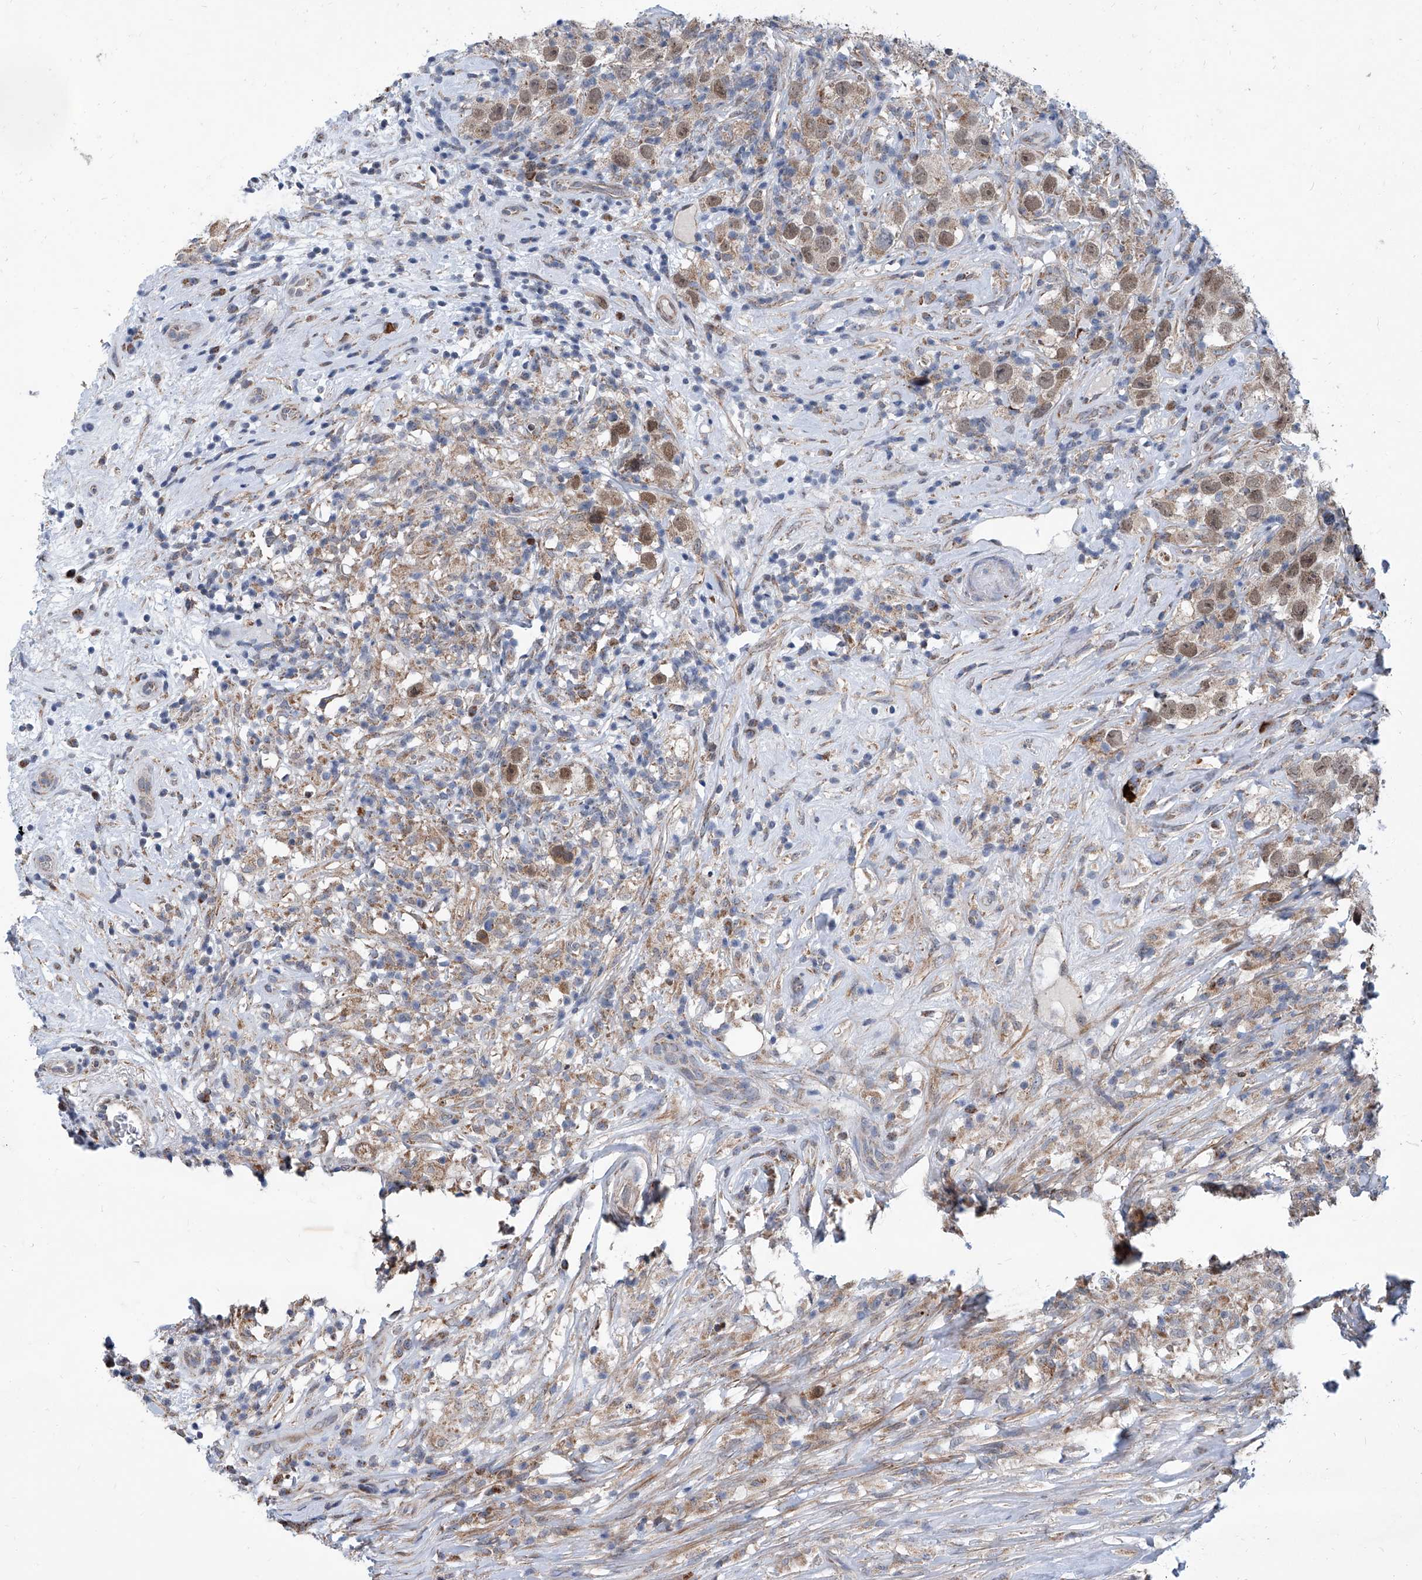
{"staining": {"intensity": "moderate", "quantity": ">75%", "location": "nuclear"}, "tissue": "testis cancer", "cell_type": "Tumor cells", "image_type": "cancer", "snomed": [{"axis": "morphology", "description": "Seminoma, NOS"}, {"axis": "topography", "description": "Testis"}], "caption": "Human testis cancer stained with a protein marker demonstrates moderate staining in tumor cells.", "gene": "USP48", "patient": {"sex": "male", "age": 49}}